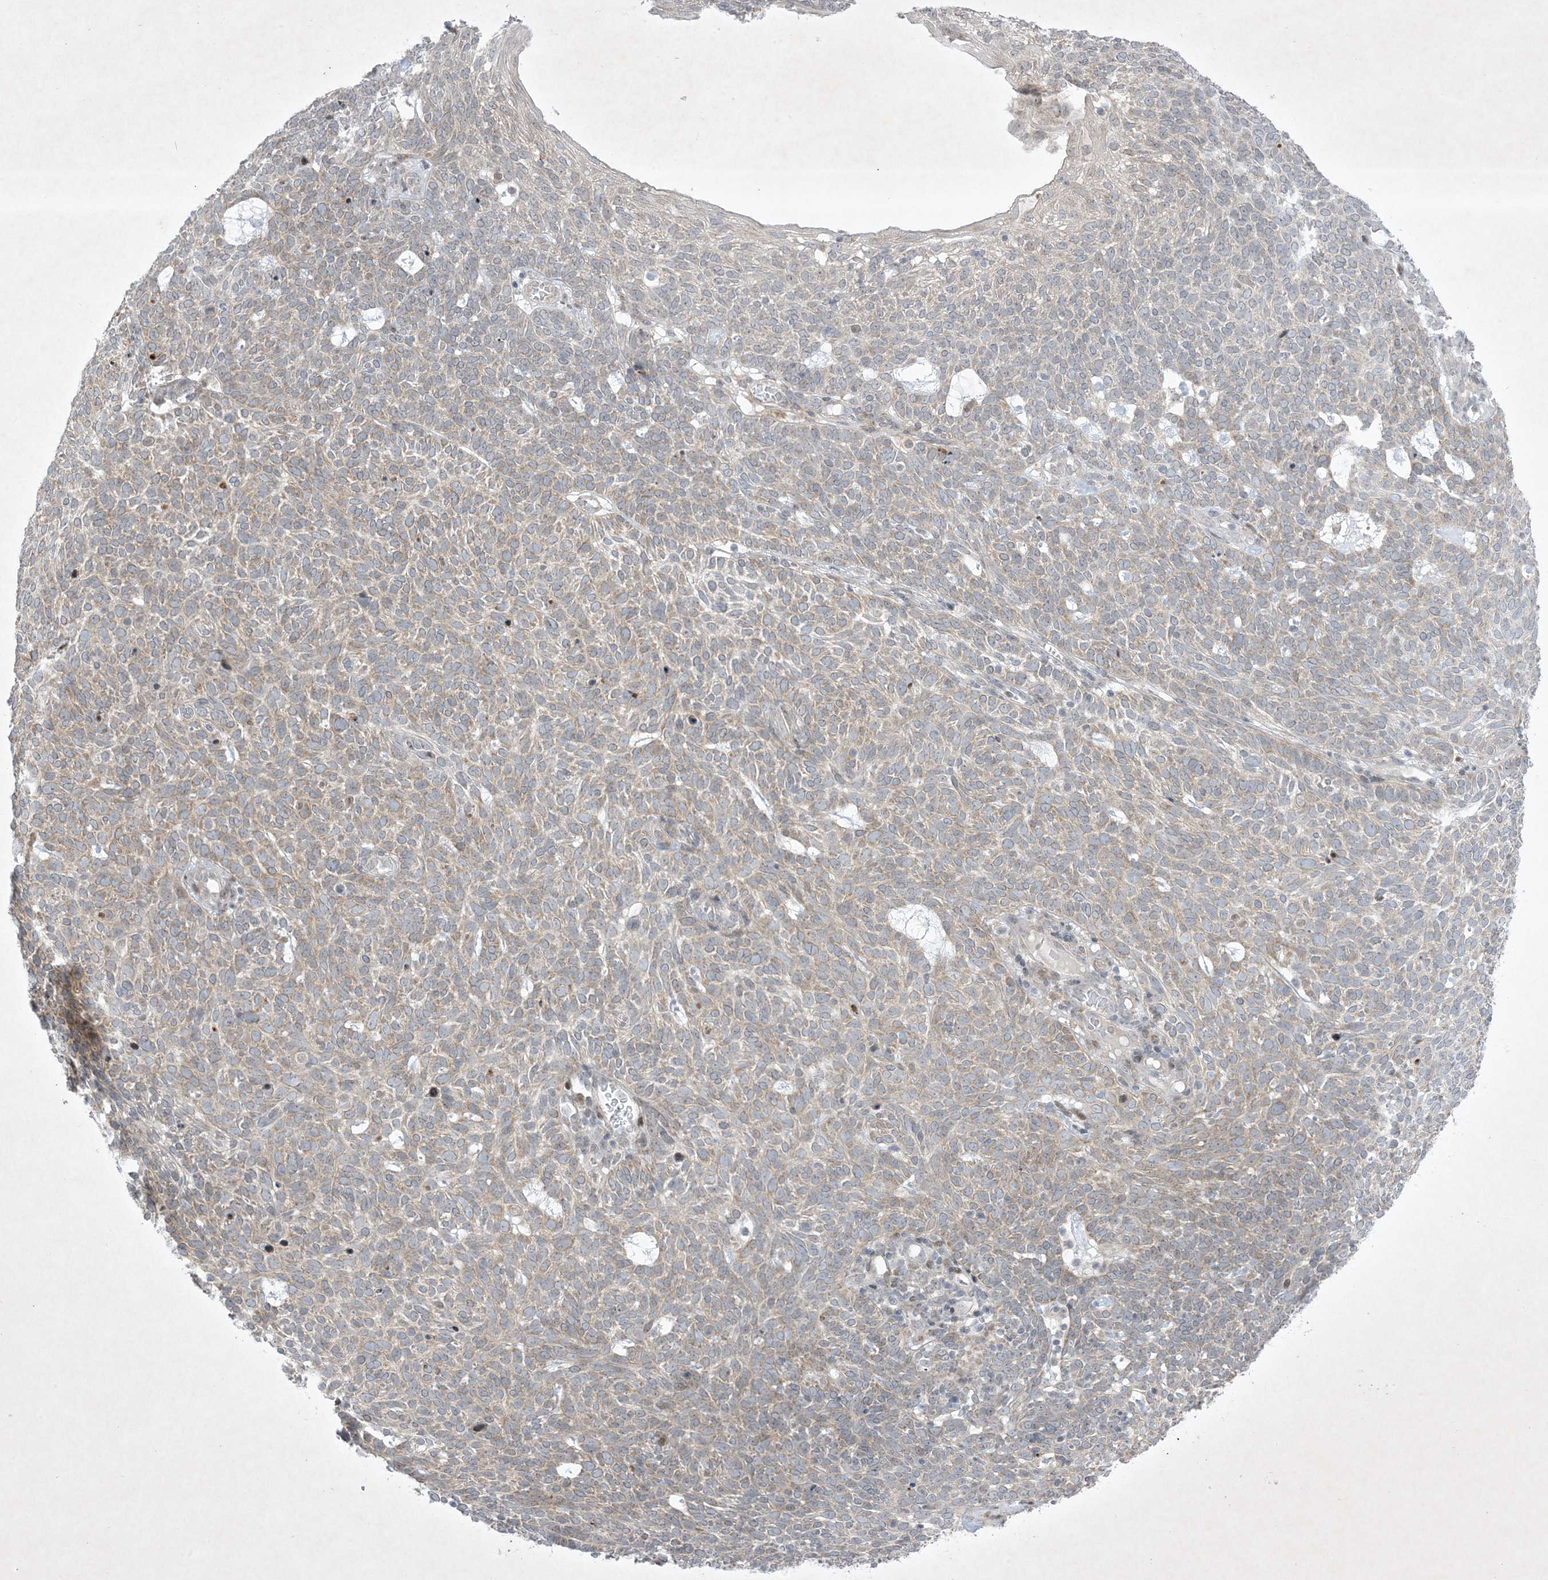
{"staining": {"intensity": "weak", "quantity": ">75%", "location": "cytoplasmic/membranous"}, "tissue": "skin cancer", "cell_type": "Tumor cells", "image_type": "cancer", "snomed": [{"axis": "morphology", "description": "Squamous cell carcinoma, NOS"}, {"axis": "topography", "description": "Skin"}], "caption": "Weak cytoplasmic/membranous protein expression is identified in about >75% of tumor cells in squamous cell carcinoma (skin). (DAB = brown stain, brightfield microscopy at high magnification).", "gene": "SOGA3", "patient": {"sex": "female", "age": 90}}